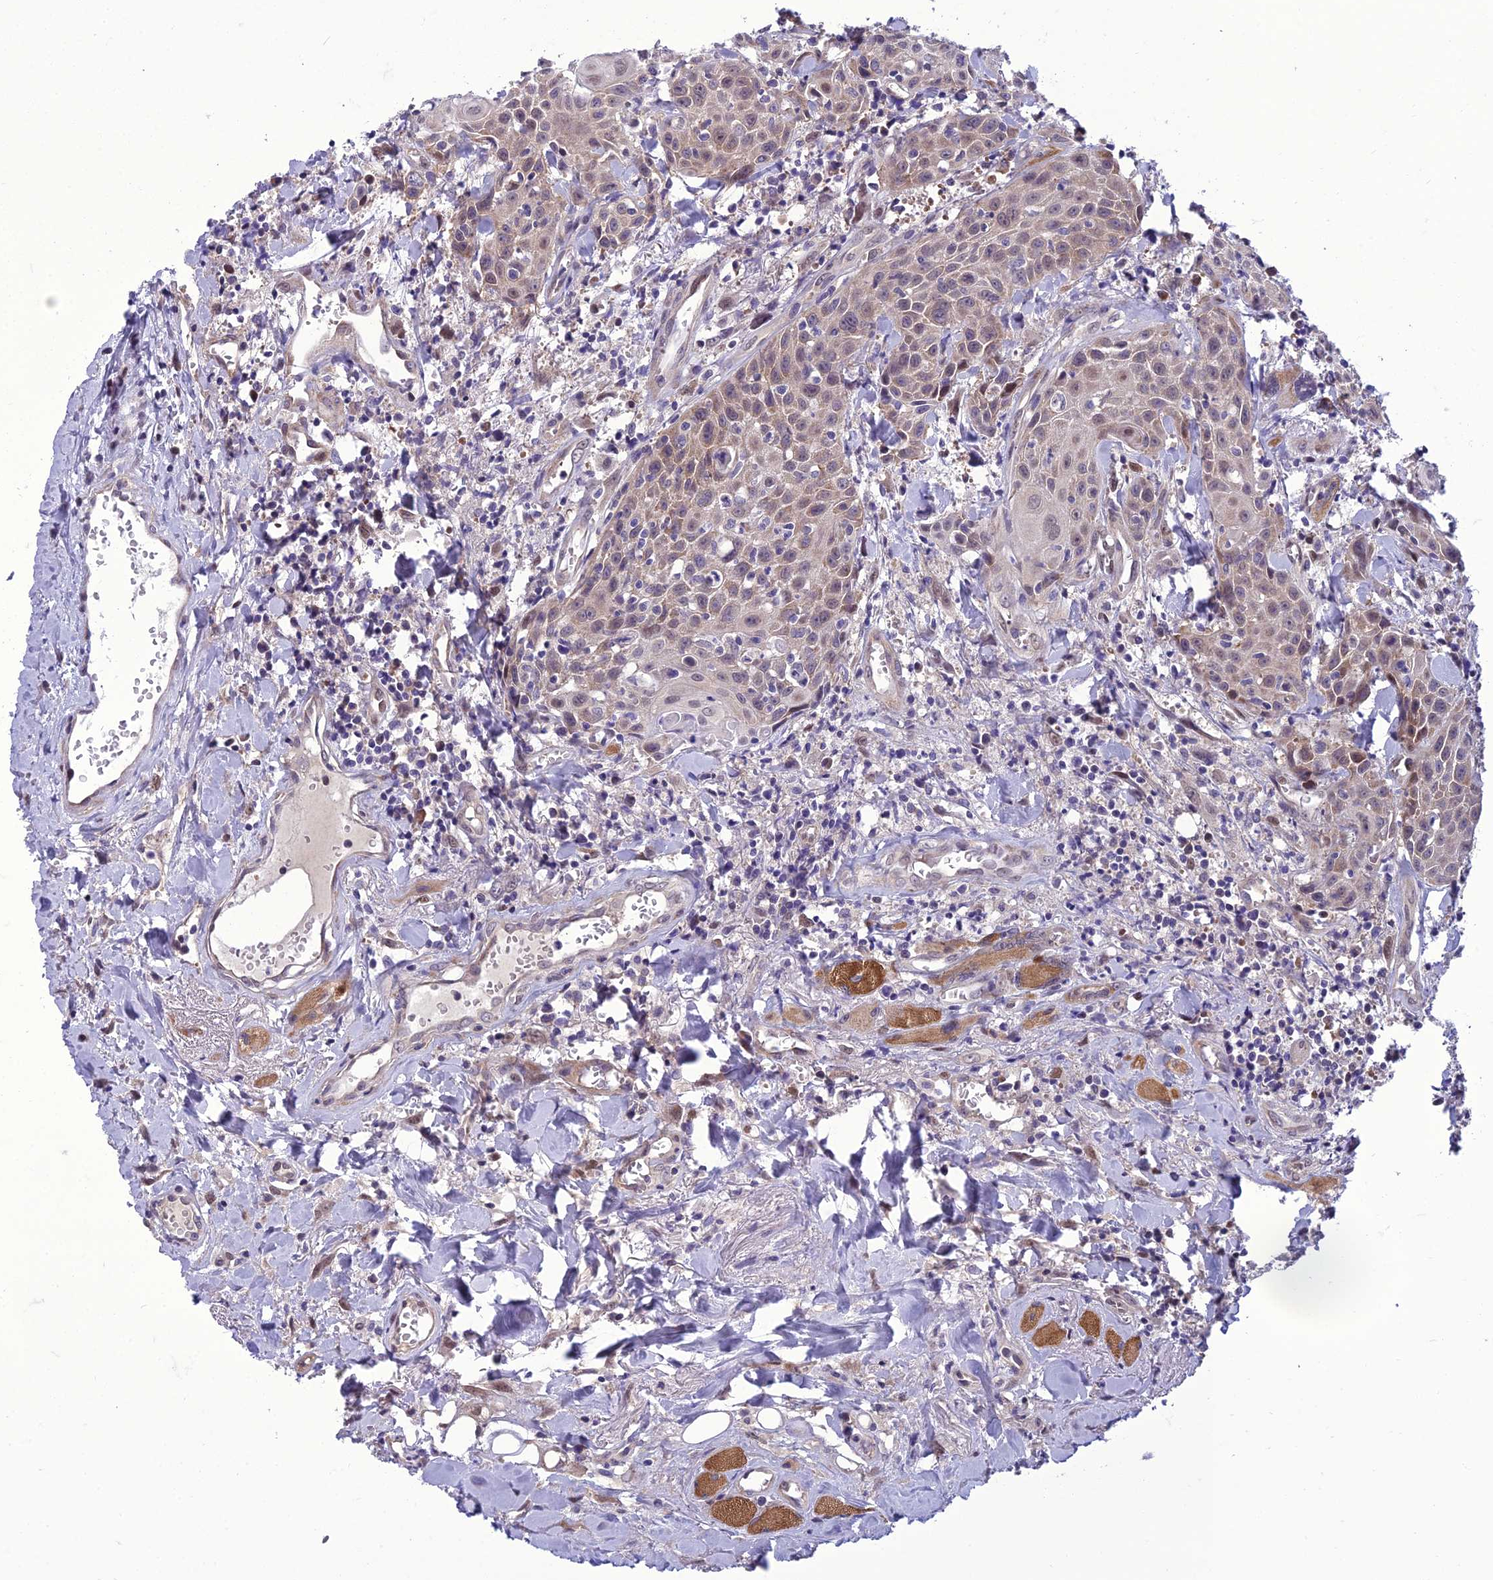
{"staining": {"intensity": "weak", "quantity": "25%-75%", "location": "cytoplasmic/membranous,nuclear"}, "tissue": "head and neck cancer", "cell_type": "Tumor cells", "image_type": "cancer", "snomed": [{"axis": "morphology", "description": "Squamous cell carcinoma, NOS"}, {"axis": "topography", "description": "Oral tissue"}, {"axis": "topography", "description": "Head-Neck"}], "caption": "The immunohistochemical stain labels weak cytoplasmic/membranous and nuclear expression in tumor cells of head and neck cancer (squamous cell carcinoma) tissue.", "gene": "GAB4", "patient": {"sex": "female", "age": 82}}